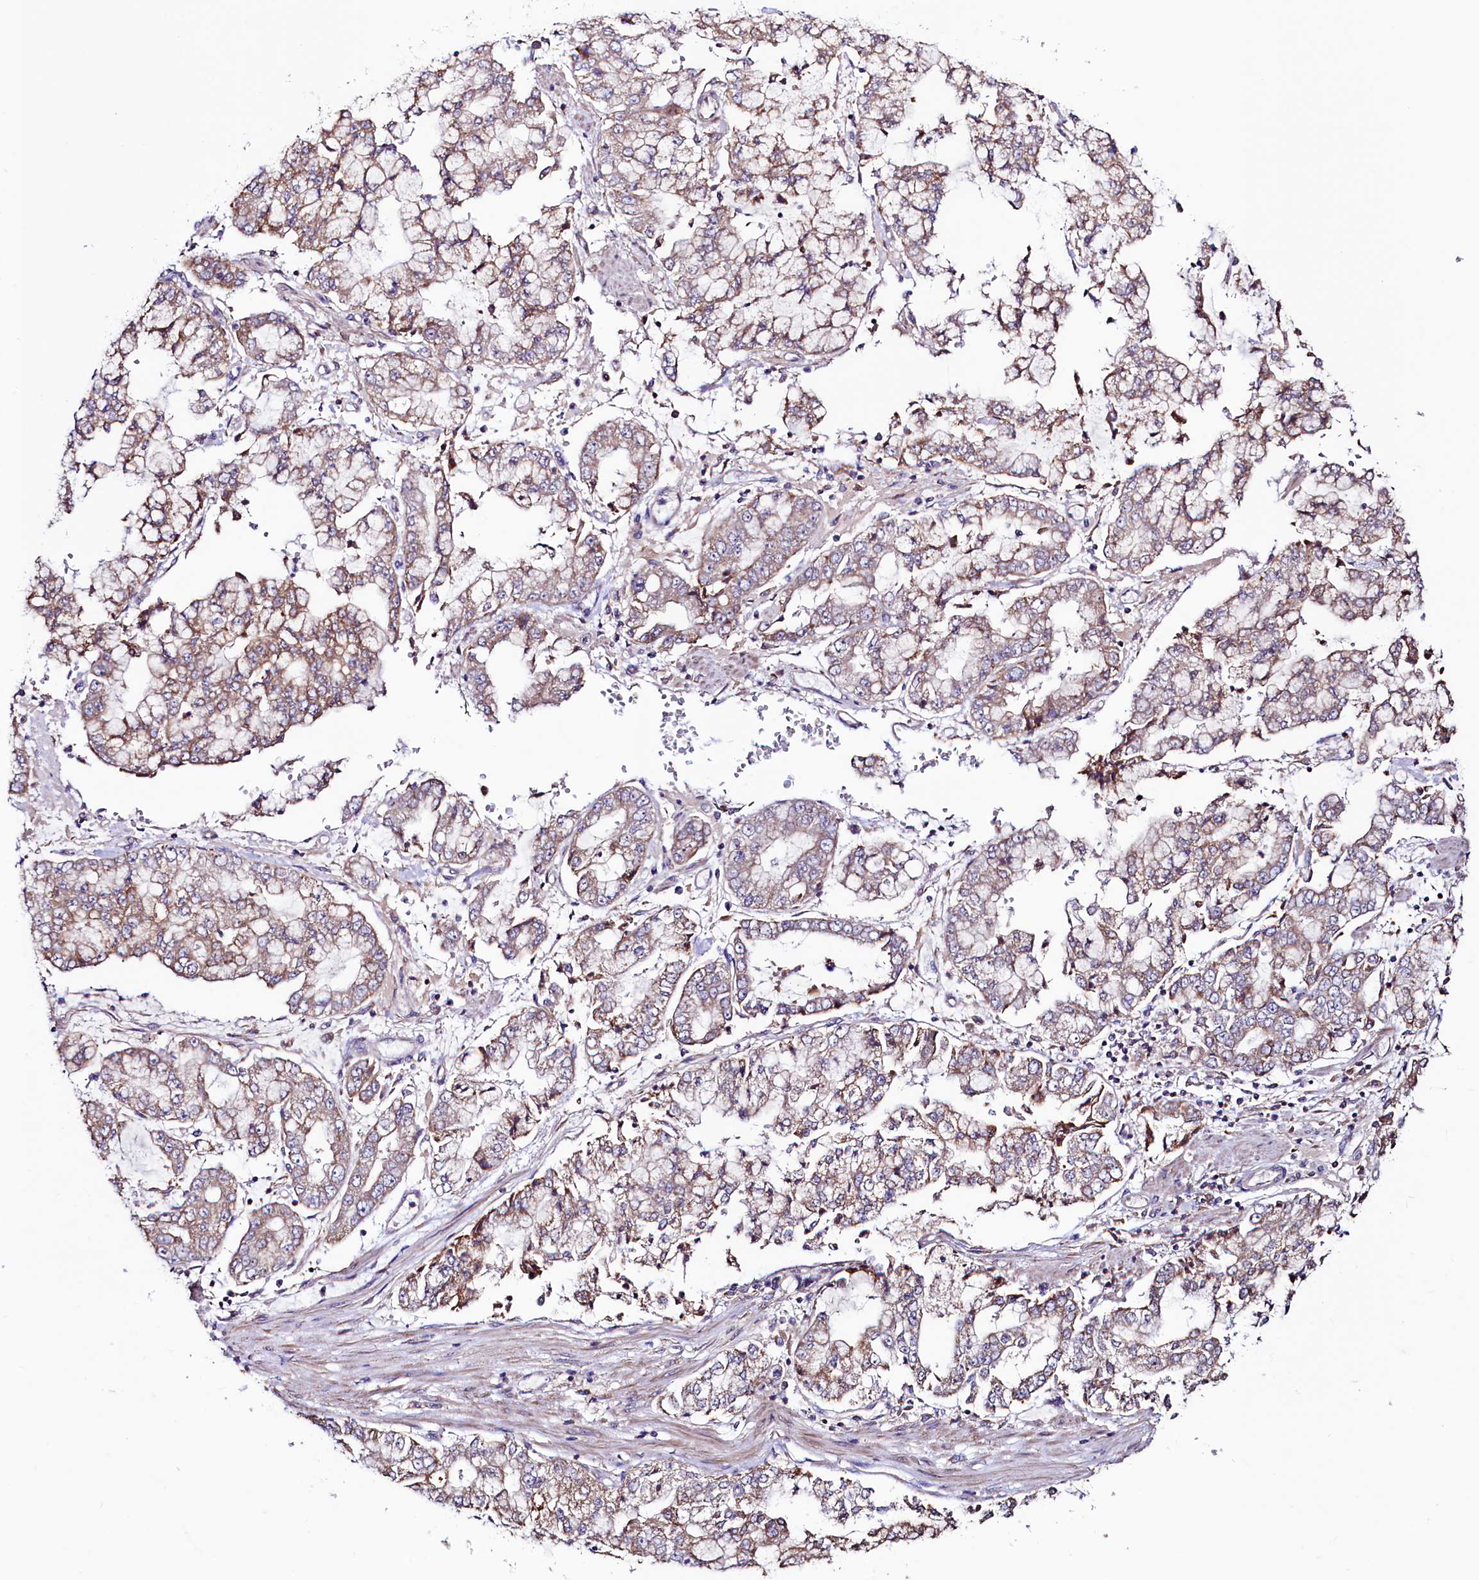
{"staining": {"intensity": "moderate", "quantity": ">75%", "location": "cytoplasmic/membranous"}, "tissue": "stomach cancer", "cell_type": "Tumor cells", "image_type": "cancer", "snomed": [{"axis": "morphology", "description": "Adenocarcinoma, NOS"}, {"axis": "topography", "description": "Stomach"}], "caption": "Immunohistochemical staining of stomach adenocarcinoma shows moderate cytoplasmic/membranous protein positivity in about >75% of tumor cells. (DAB IHC, brown staining for protein, blue staining for nuclei).", "gene": "STARD5", "patient": {"sex": "male", "age": 76}}